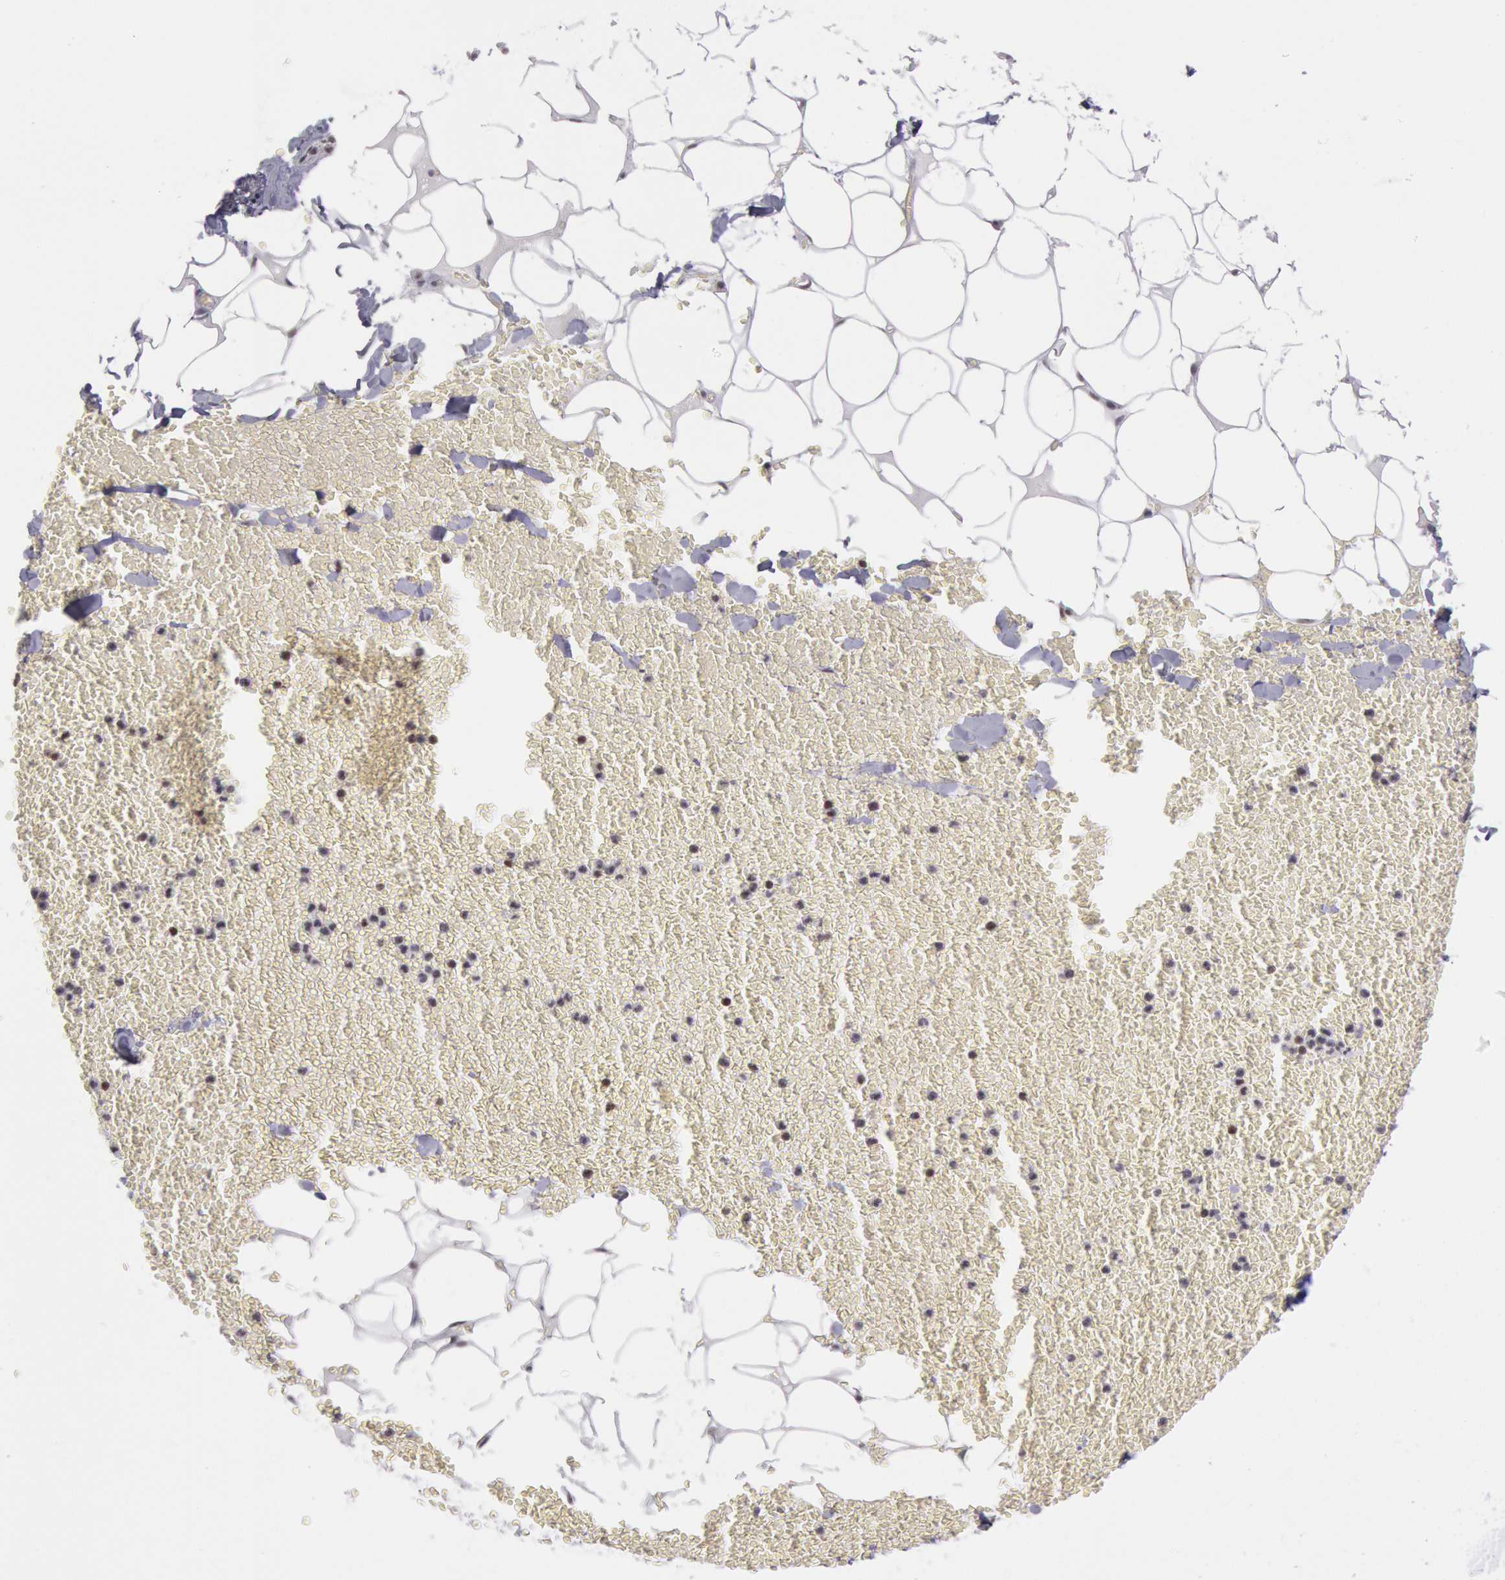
{"staining": {"intensity": "negative", "quantity": "none", "location": "none"}, "tissue": "adipose tissue", "cell_type": "Adipocytes", "image_type": "normal", "snomed": [{"axis": "morphology", "description": "Normal tissue, NOS"}, {"axis": "morphology", "description": "Inflammation, NOS"}, {"axis": "topography", "description": "Lymph node"}, {"axis": "topography", "description": "Peripheral nerve tissue"}], "caption": "Protein analysis of unremarkable adipose tissue displays no significant expression in adipocytes. Brightfield microscopy of IHC stained with DAB (3,3'-diaminobenzidine) (brown) and hematoxylin (blue), captured at high magnification.", "gene": "NKAP", "patient": {"sex": "male", "age": 52}}